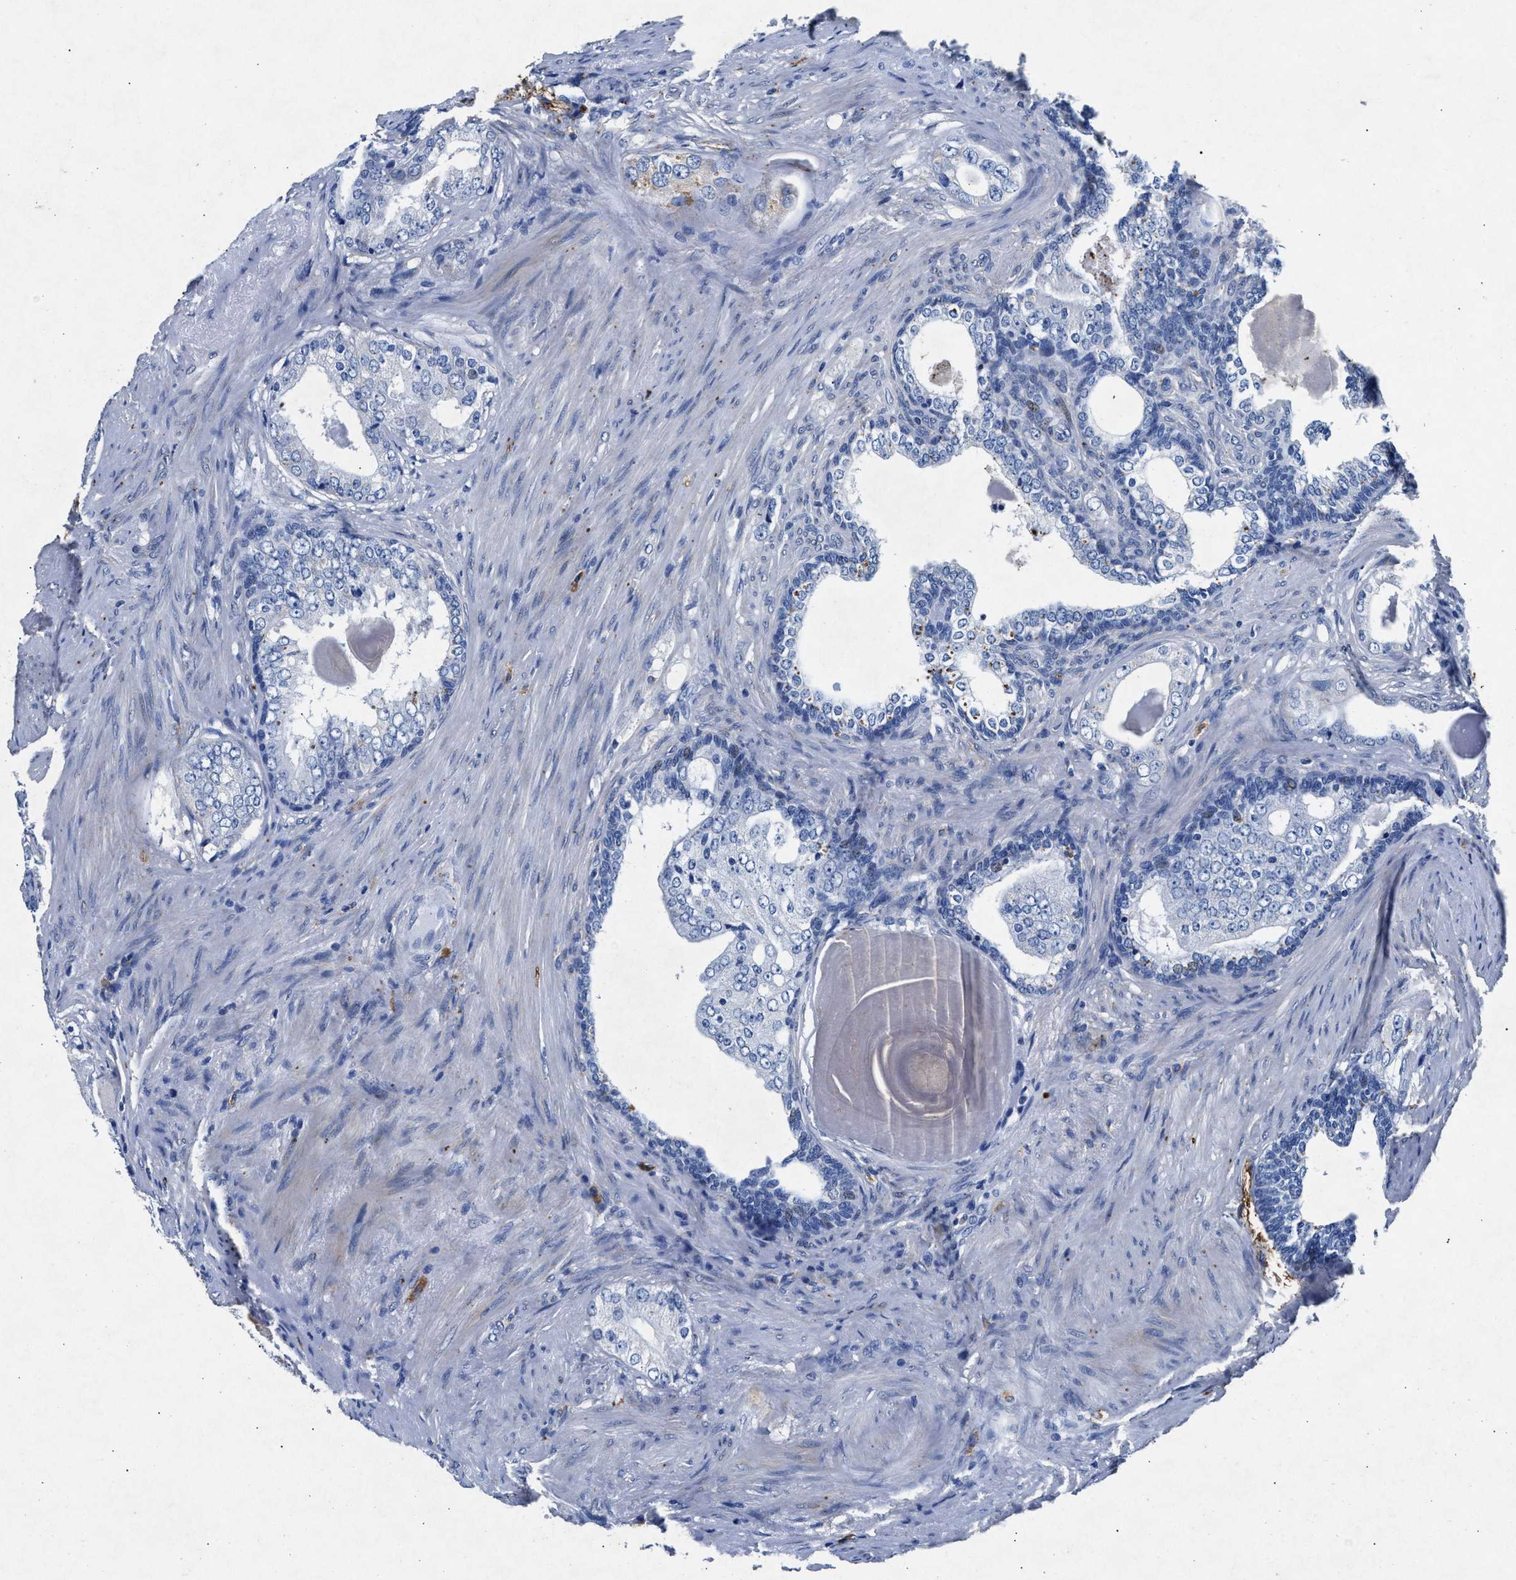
{"staining": {"intensity": "negative", "quantity": "none", "location": "none"}, "tissue": "prostate cancer", "cell_type": "Tumor cells", "image_type": "cancer", "snomed": [{"axis": "morphology", "description": "Adenocarcinoma, High grade"}, {"axis": "topography", "description": "Prostate"}], "caption": "Prostate high-grade adenocarcinoma was stained to show a protein in brown. There is no significant staining in tumor cells.", "gene": "MAP6", "patient": {"sex": "male", "age": 66}}